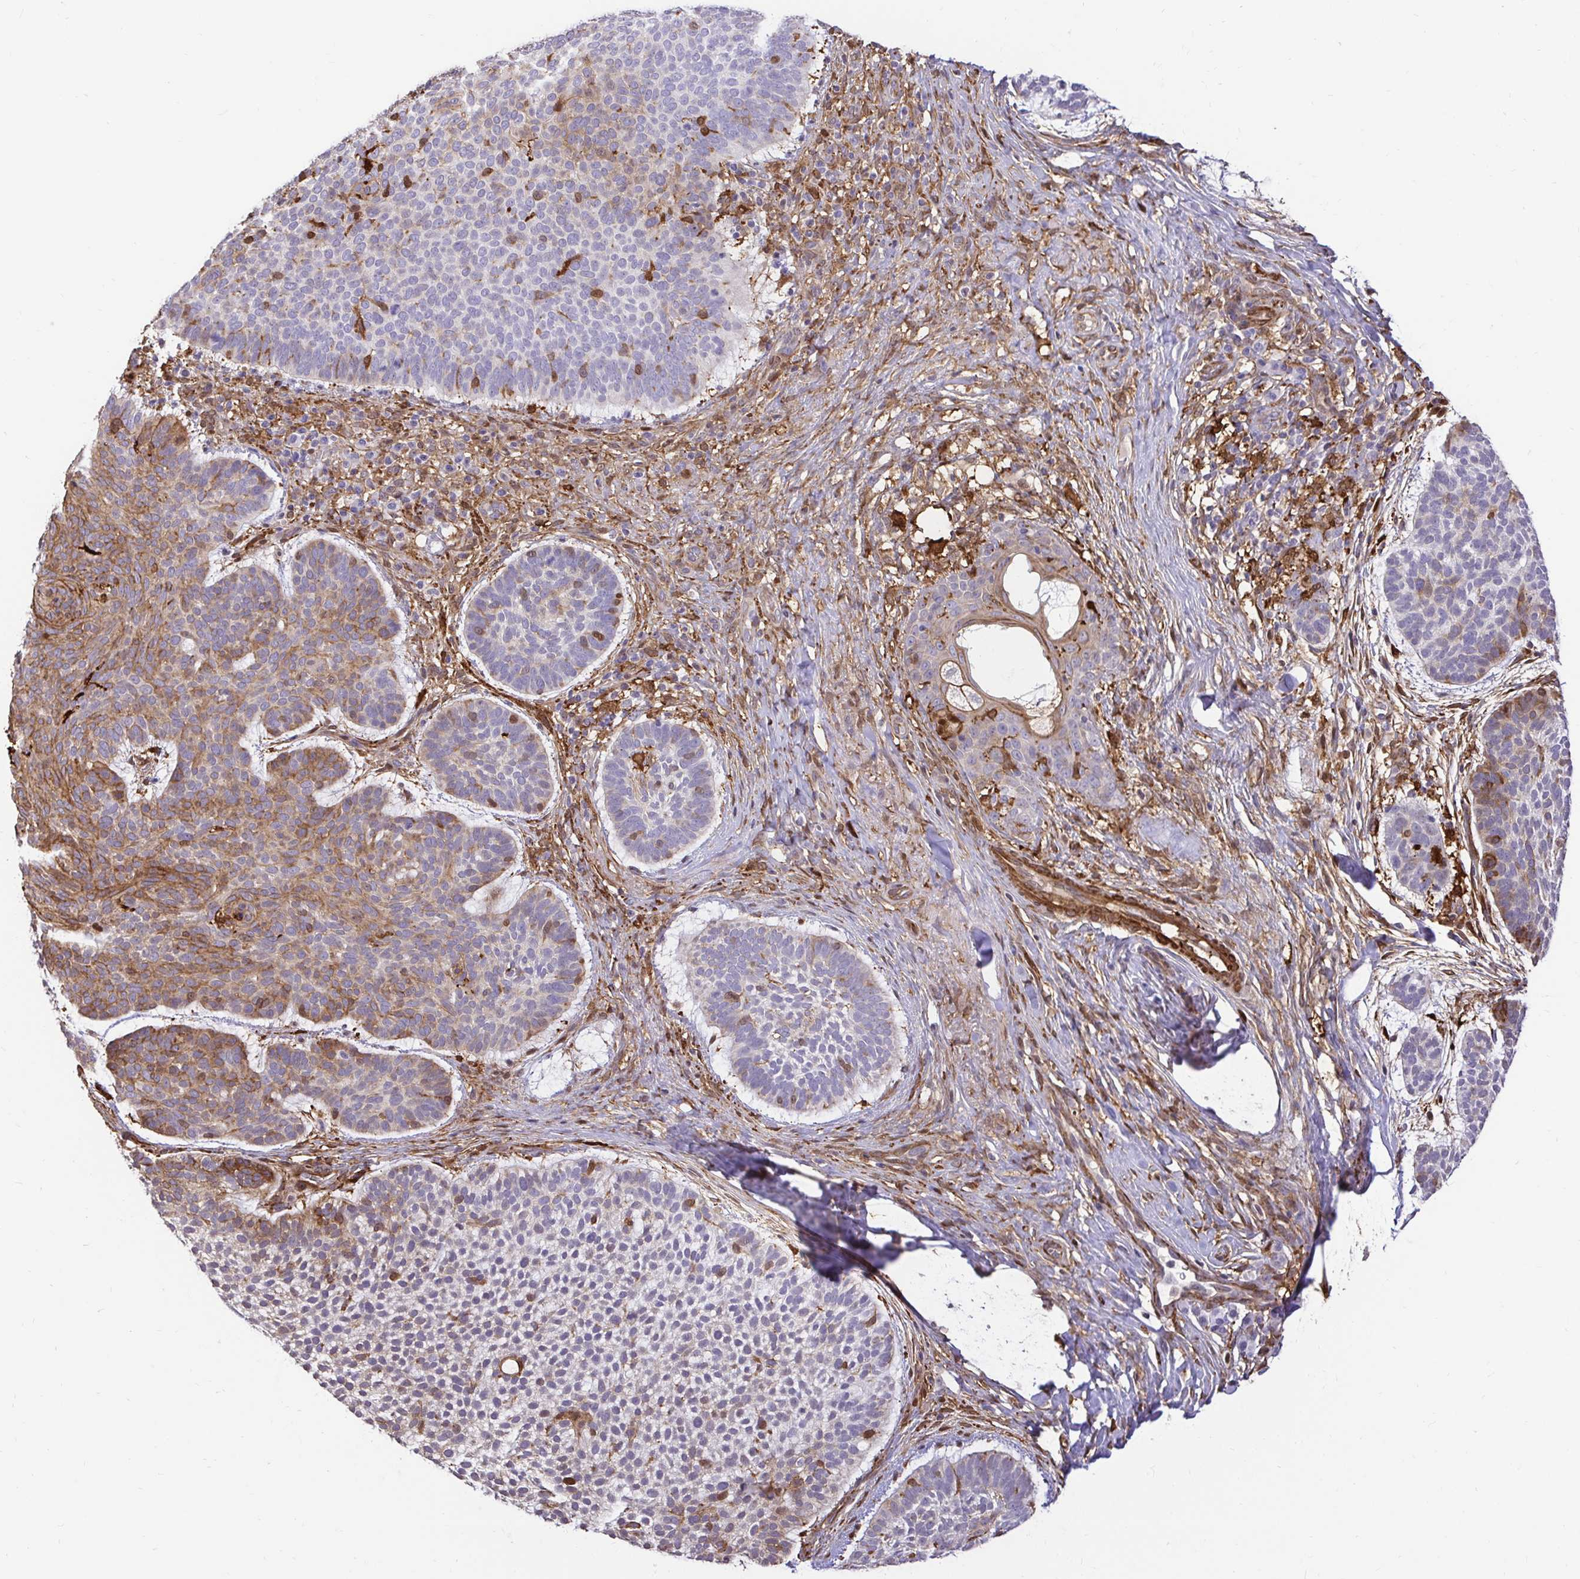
{"staining": {"intensity": "moderate", "quantity": "25%-75%", "location": "cytoplasmic/membranous"}, "tissue": "skin cancer", "cell_type": "Tumor cells", "image_type": "cancer", "snomed": [{"axis": "morphology", "description": "Basal cell carcinoma"}, {"axis": "topography", "description": "Skin"}, {"axis": "topography", "description": "Skin of face"}], "caption": "Skin cancer tissue displays moderate cytoplasmic/membranous staining in about 25%-75% of tumor cells, visualized by immunohistochemistry.", "gene": "GSN", "patient": {"sex": "male", "age": 73}}